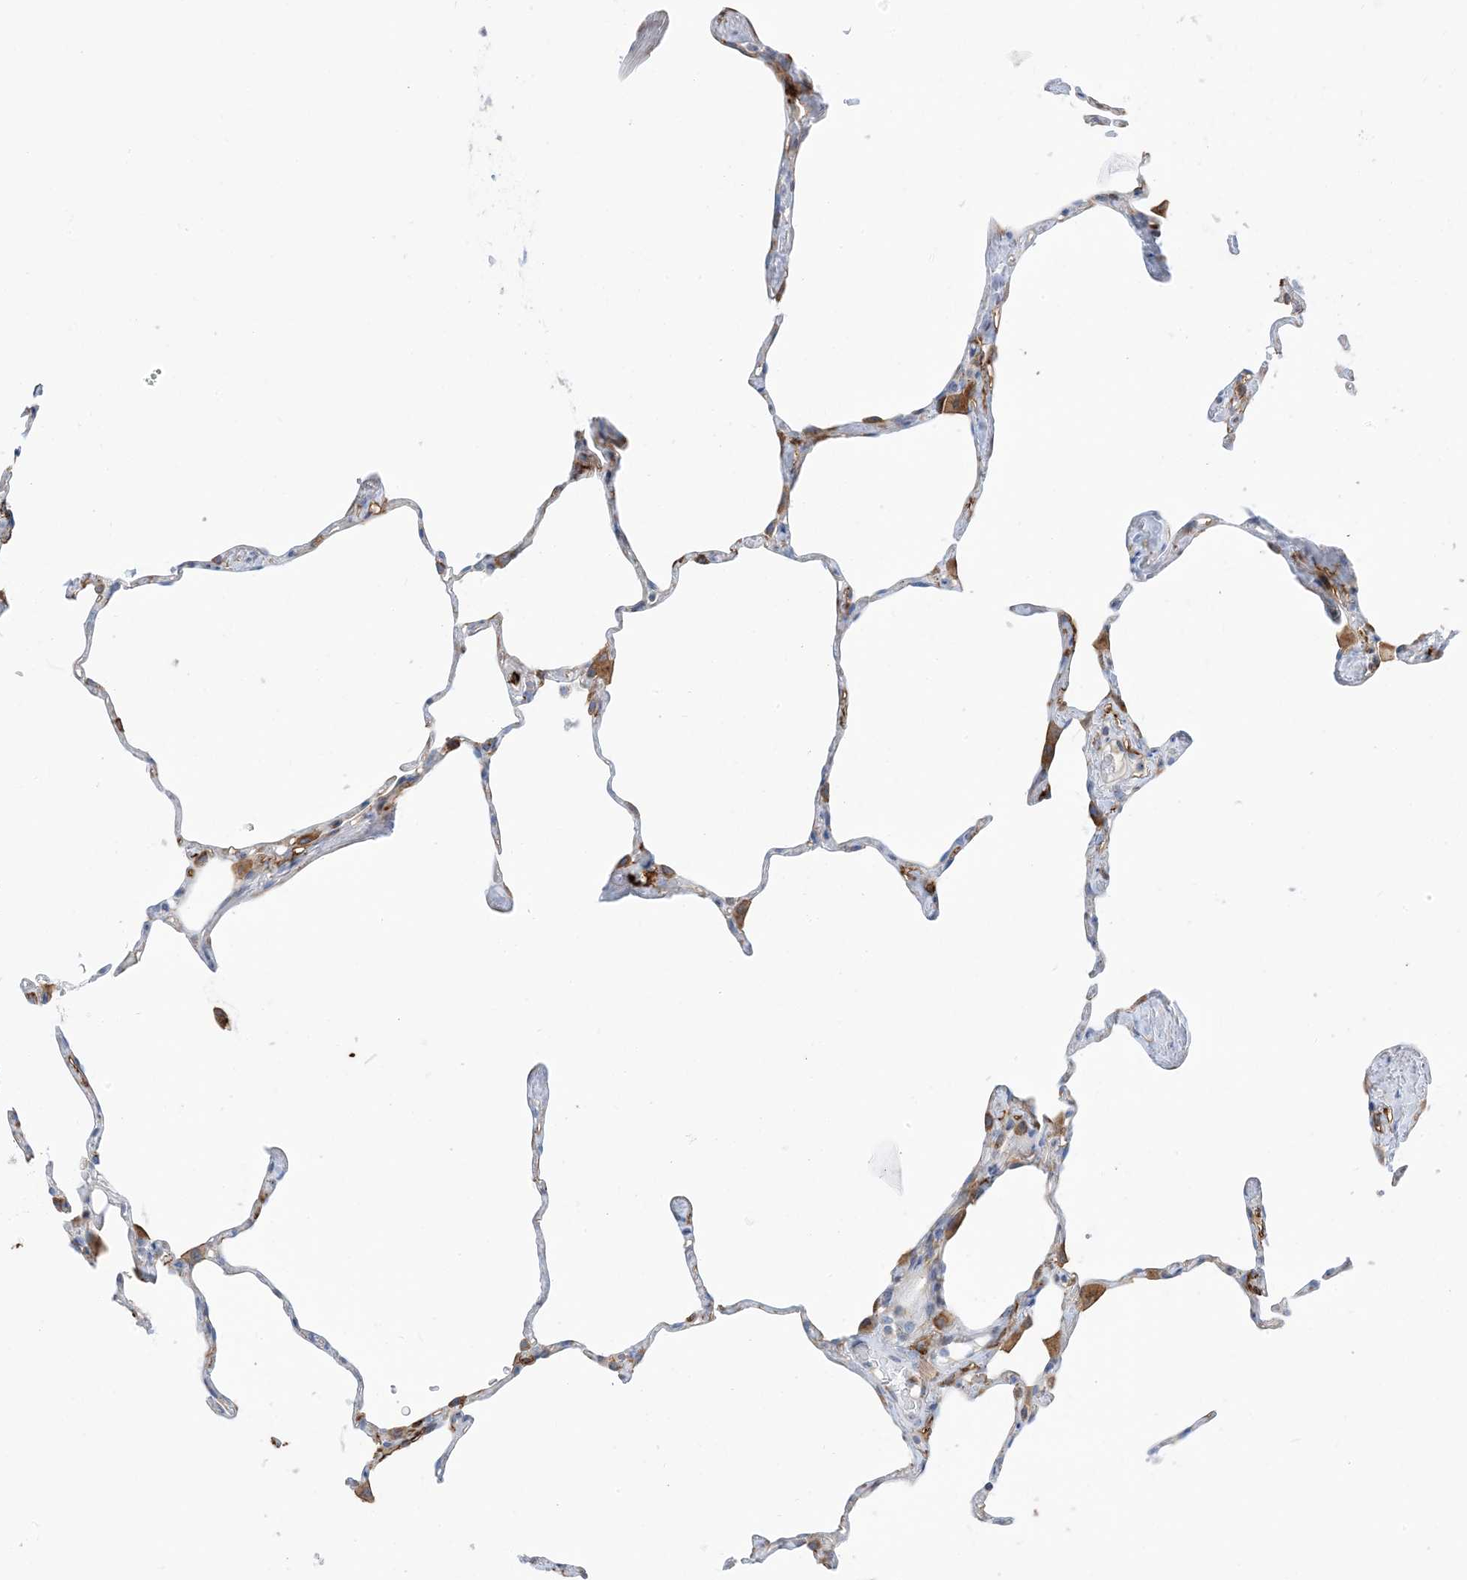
{"staining": {"intensity": "moderate", "quantity": "<25%", "location": "cytoplasmic/membranous"}, "tissue": "lung", "cell_type": "Alveolar cells", "image_type": "normal", "snomed": [{"axis": "morphology", "description": "Normal tissue, NOS"}, {"axis": "topography", "description": "Lung"}], "caption": "Lung stained with a protein marker exhibits moderate staining in alveolar cells.", "gene": "DPH3", "patient": {"sex": "male", "age": 65}}